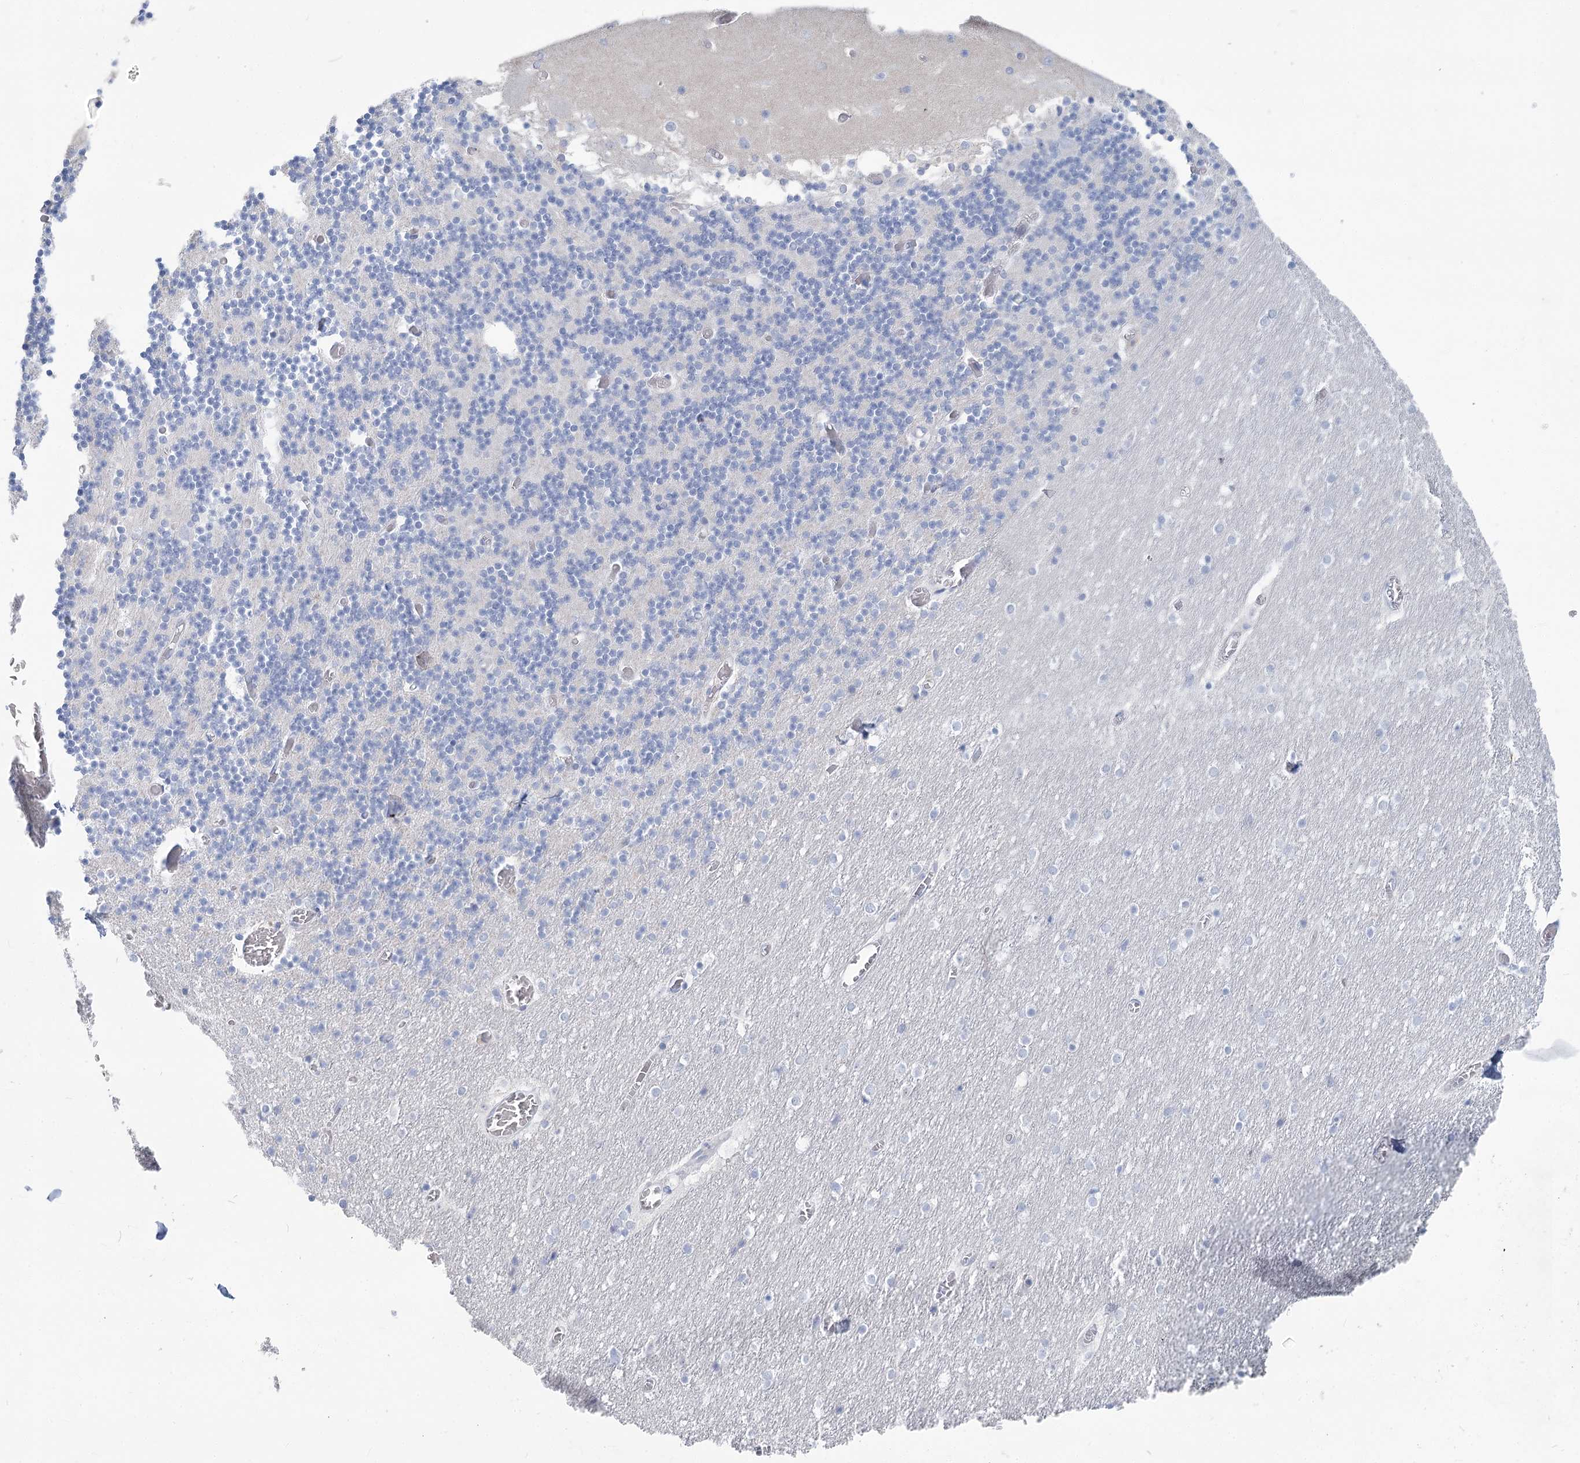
{"staining": {"intensity": "negative", "quantity": "none", "location": "none"}, "tissue": "cerebellum", "cell_type": "Cells in granular layer", "image_type": "normal", "snomed": [{"axis": "morphology", "description": "Normal tissue, NOS"}, {"axis": "topography", "description": "Cerebellum"}], "caption": "Immunohistochemistry (IHC) photomicrograph of unremarkable cerebellum: cerebellum stained with DAB (3,3'-diaminobenzidine) exhibits no significant protein staining in cells in granular layer.", "gene": "WDR74", "patient": {"sex": "female", "age": 28}}